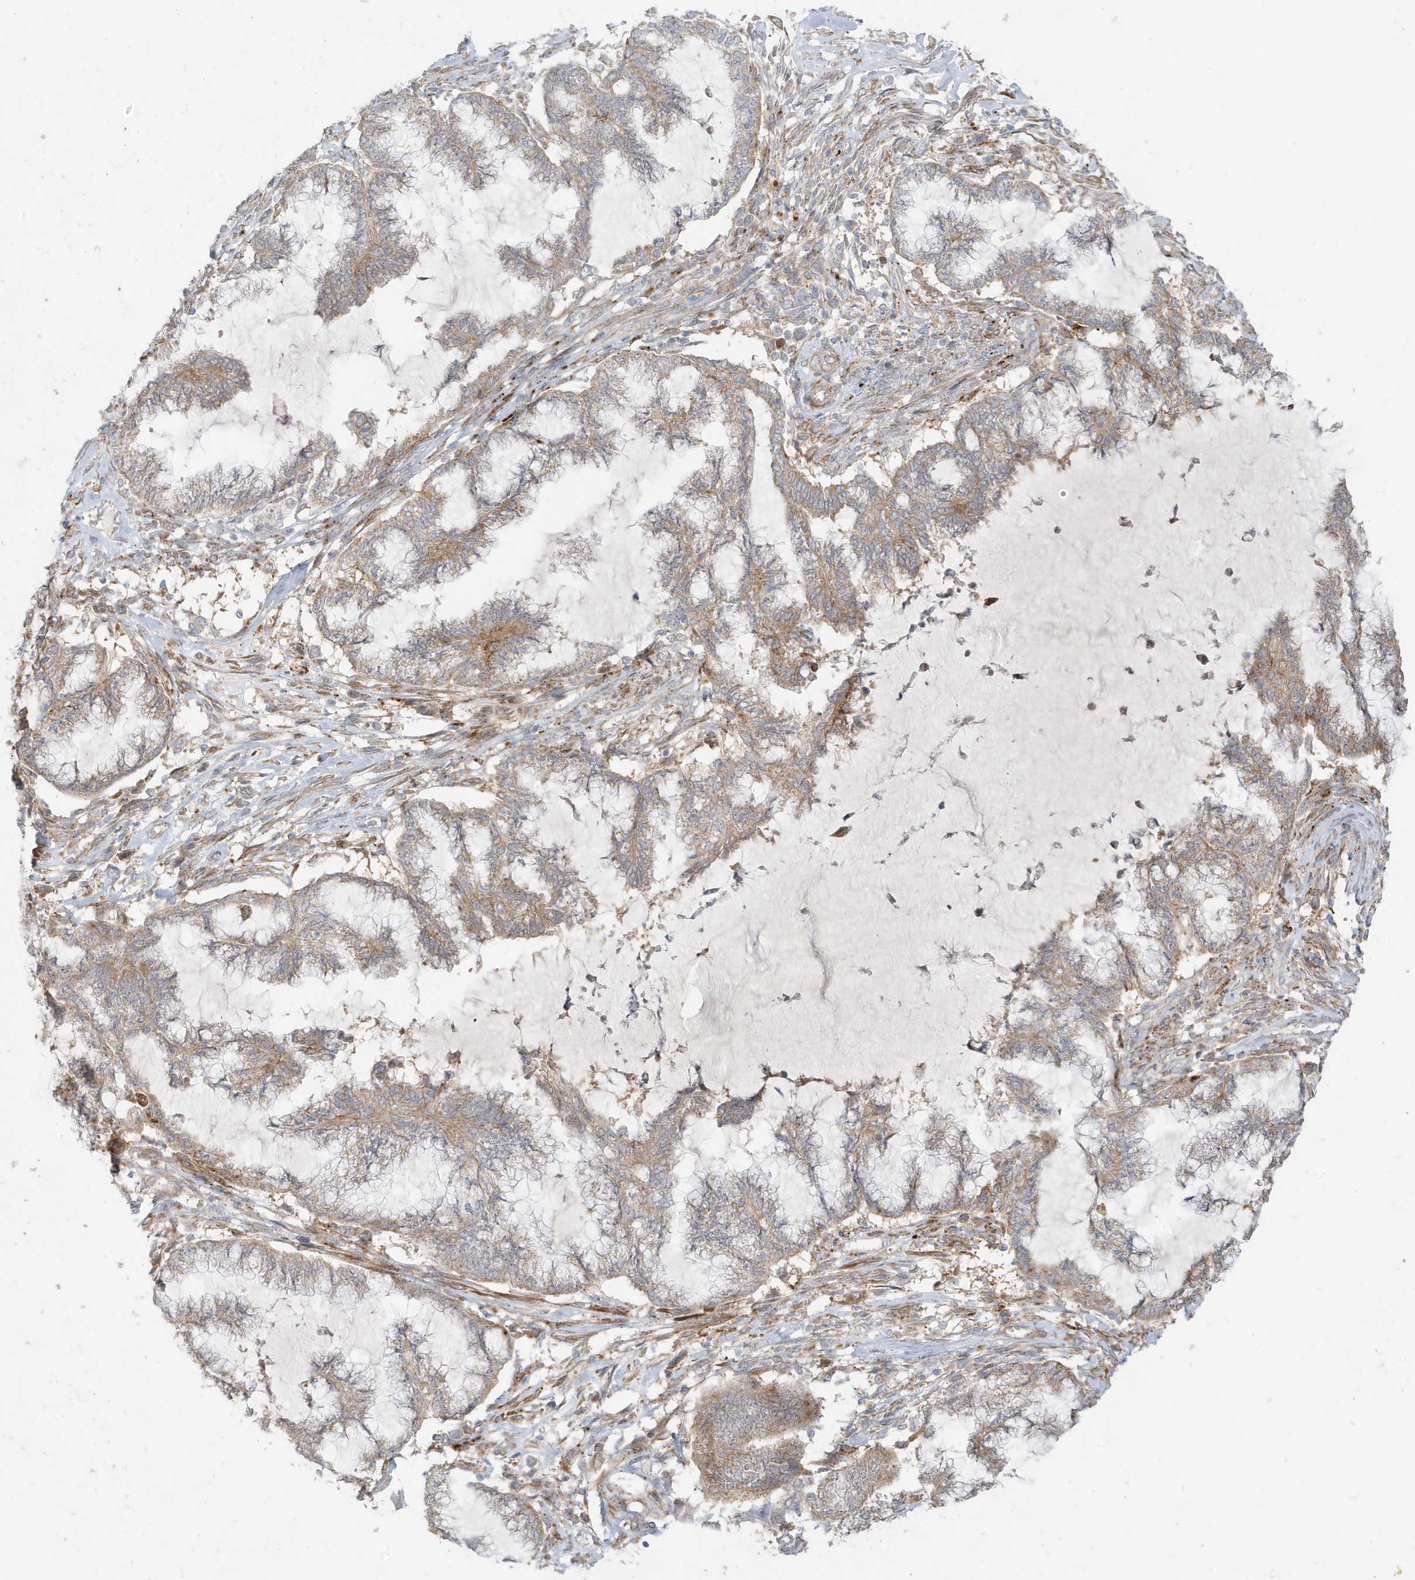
{"staining": {"intensity": "weak", "quantity": ">75%", "location": "cytoplasmic/membranous"}, "tissue": "endometrial cancer", "cell_type": "Tumor cells", "image_type": "cancer", "snomed": [{"axis": "morphology", "description": "Adenocarcinoma, NOS"}, {"axis": "topography", "description": "Endometrium"}], "caption": "Protein staining by immunohistochemistry (IHC) displays weak cytoplasmic/membranous staining in about >75% of tumor cells in endometrial adenocarcinoma.", "gene": "MCOLN1", "patient": {"sex": "female", "age": 86}}